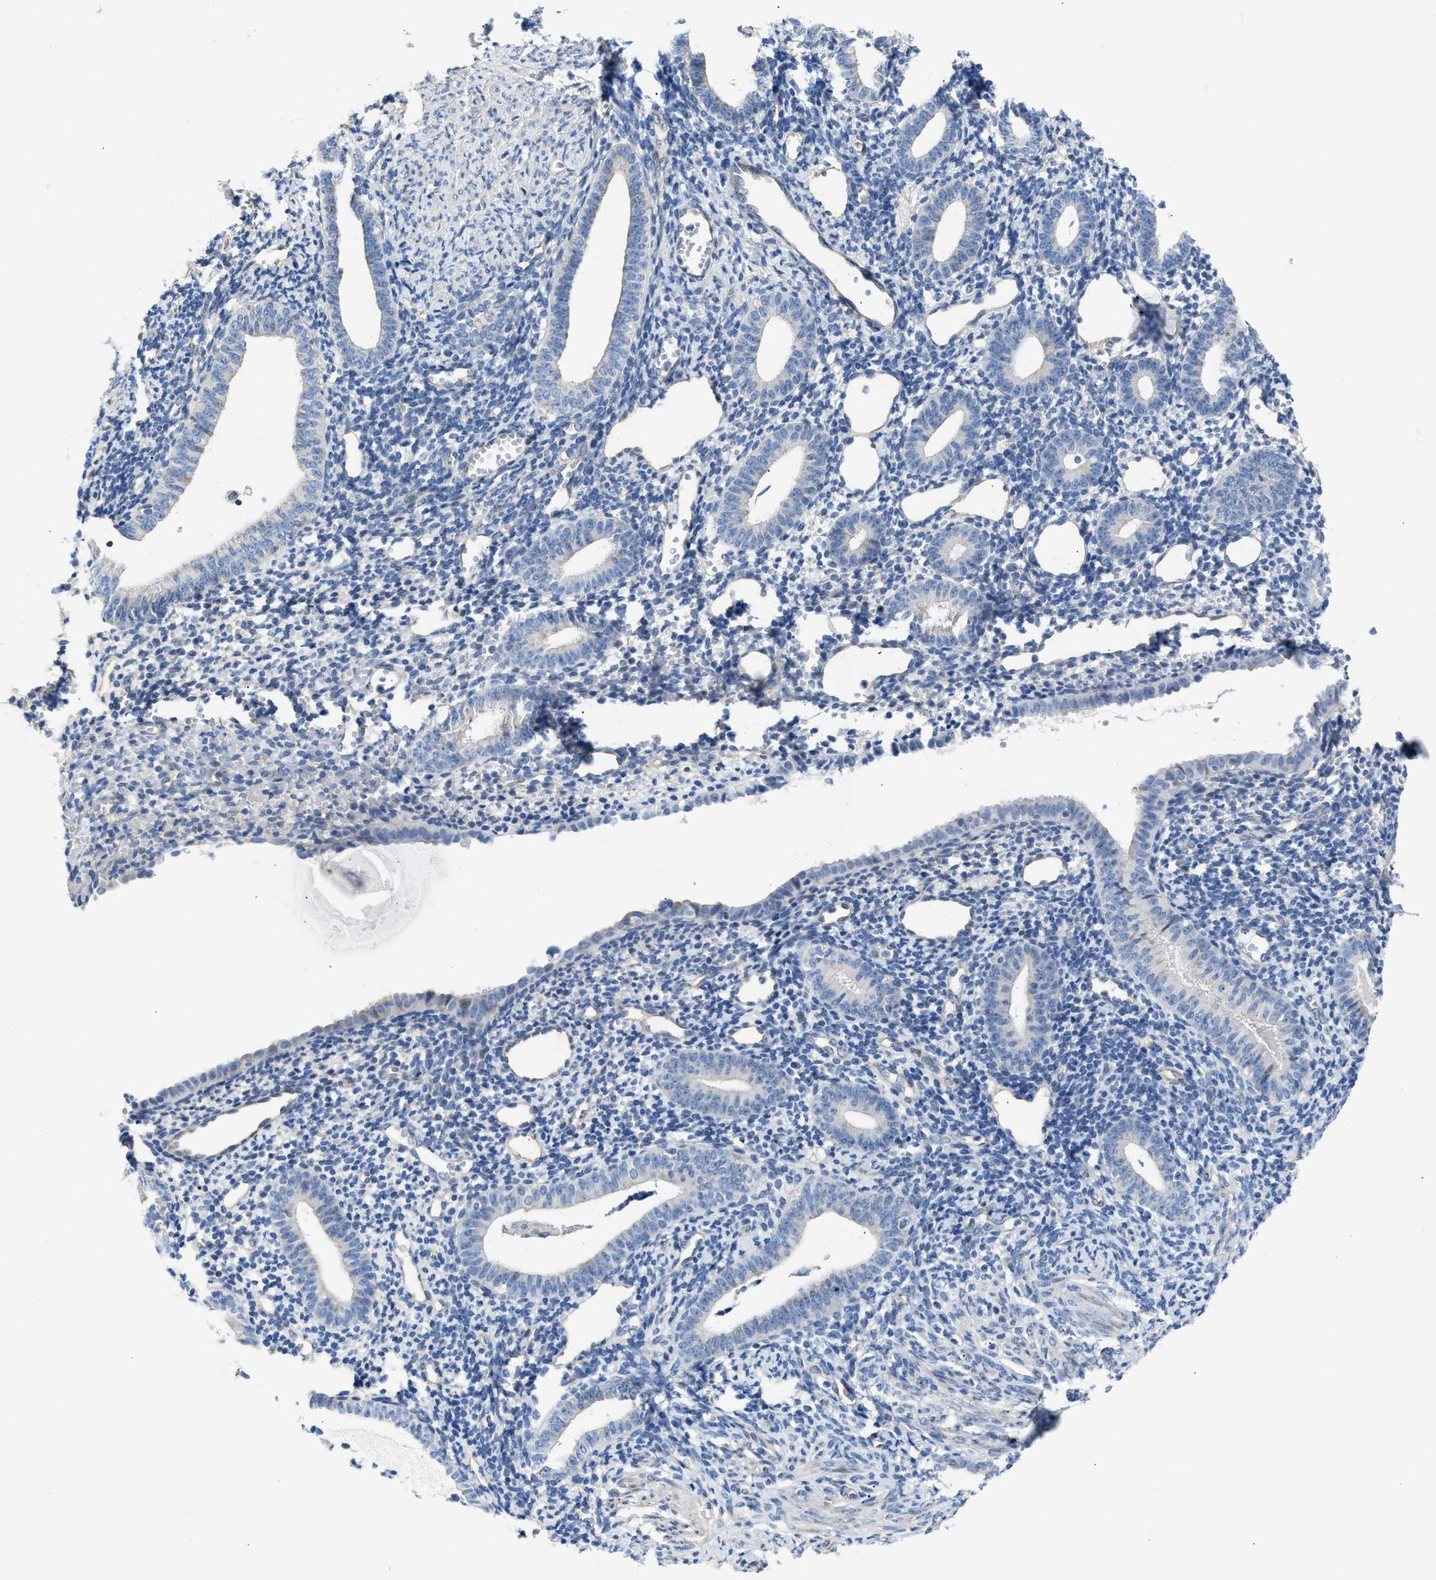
{"staining": {"intensity": "negative", "quantity": "none", "location": "none"}, "tissue": "endometrium", "cell_type": "Cells in endometrial stroma", "image_type": "normal", "snomed": [{"axis": "morphology", "description": "Normal tissue, NOS"}, {"axis": "topography", "description": "Endometrium"}], "caption": "Protein analysis of unremarkable endometrium exhibits no significant positivity in cells in endometrial stroma. (DAB immunohistochemistry (IHC) with hematoxylin counter stain).", "gene": "FHL1", "patient": {"sex": "female", "age": 50}}